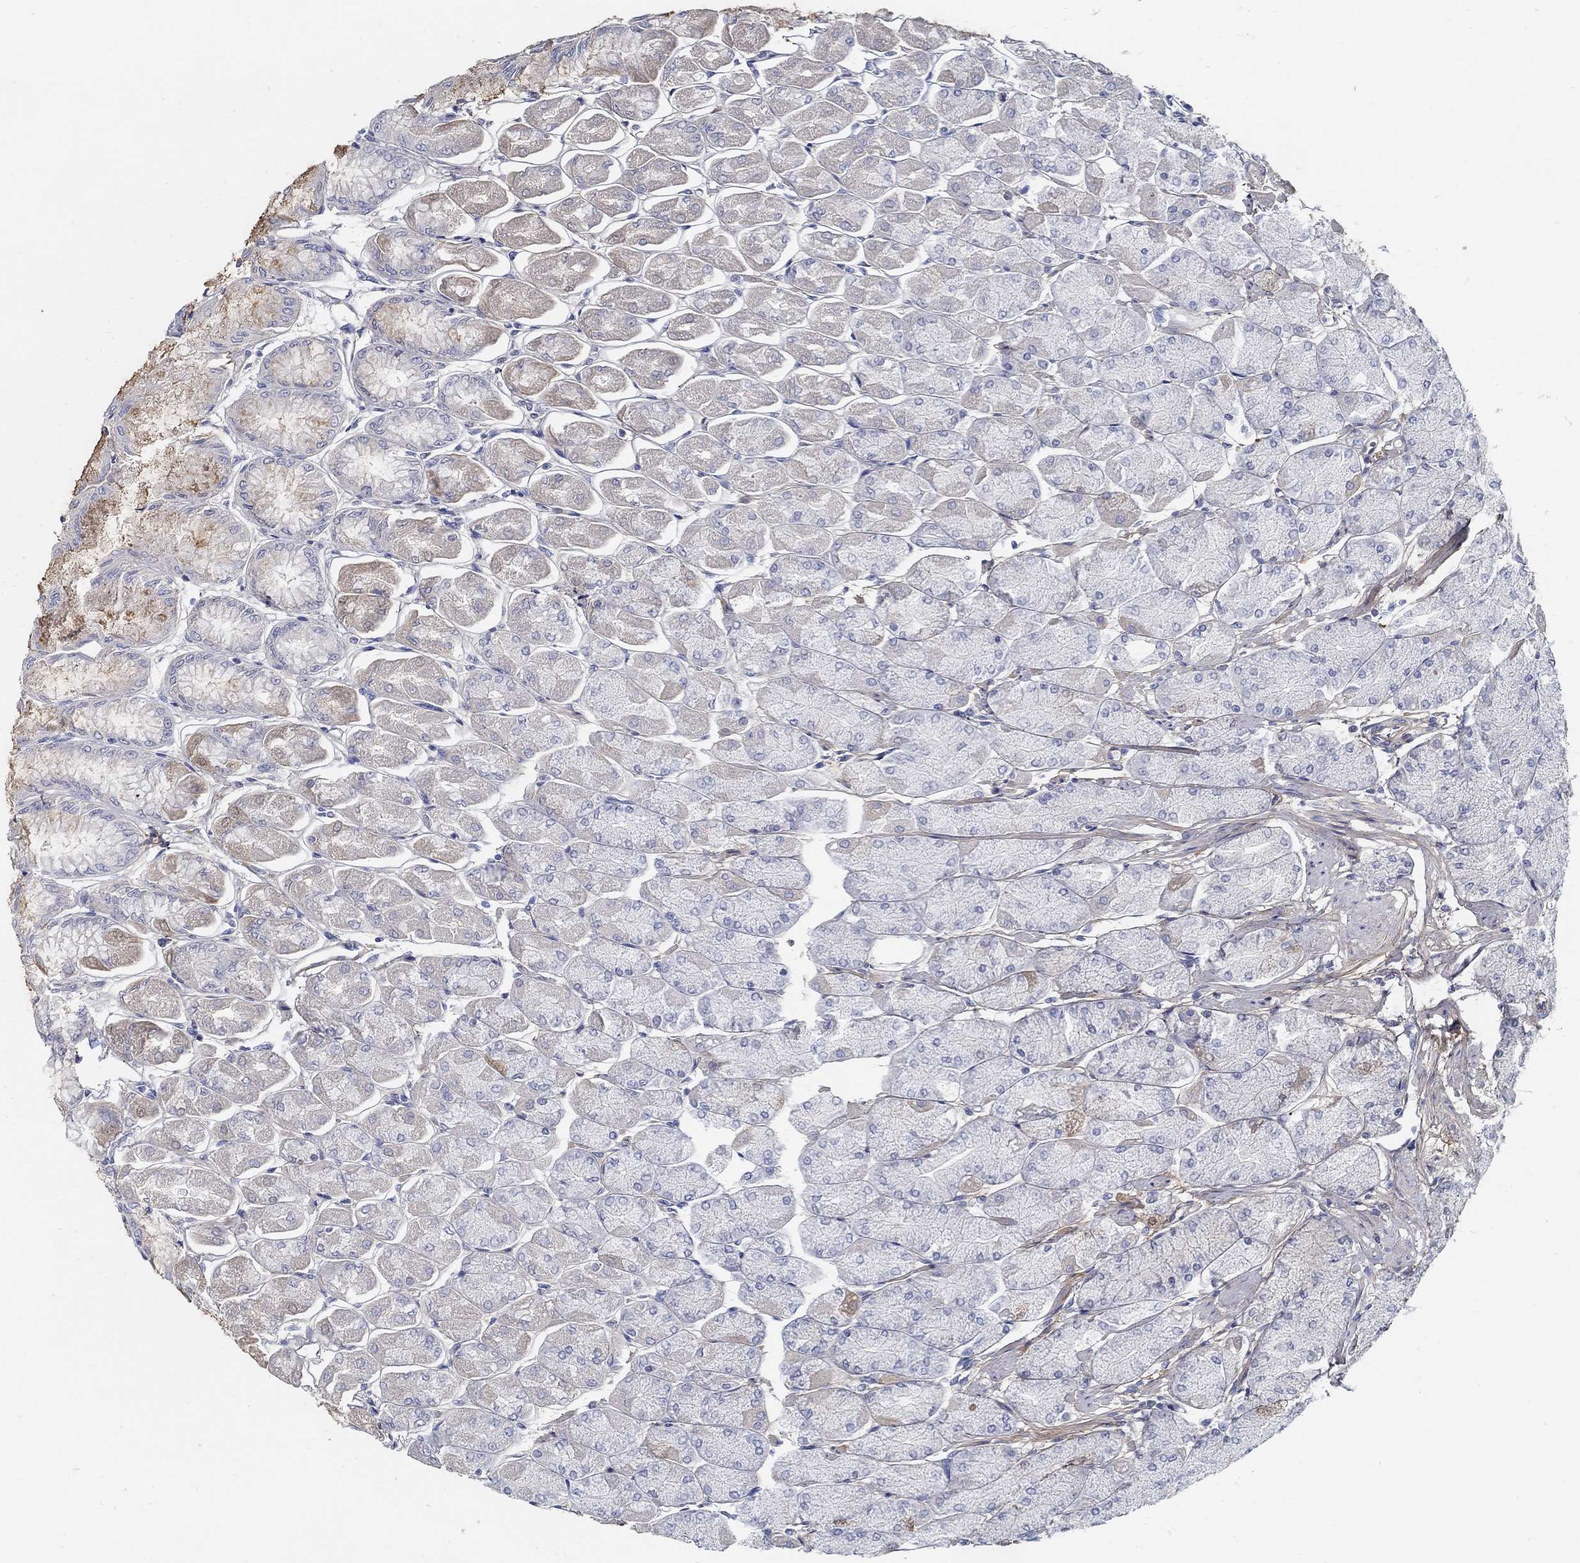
{"staining": {"intensity": "moderate", "quantity": "<25%", "location": "cytoplasmic/membranous"}, "tissue": "stomach", "cell_type": "Glandular cells", "image_type": "normal", "snomed": [{"axis": "morphology", "description": "Normal tissue, NOS"}, {"axis": "topography", "description": "Stomach, upper"}], "caption": "Unremarkable stomach reveals moderate cytoplasmic/membranous expression in approximately <25% of glandular cells, visualized by immunohistochemistry. (DAB IHC, brown staining for protein, blue staining for nuclei).", "gene": "TGFBI", "patient": {"sex": "male", "age": 60}}